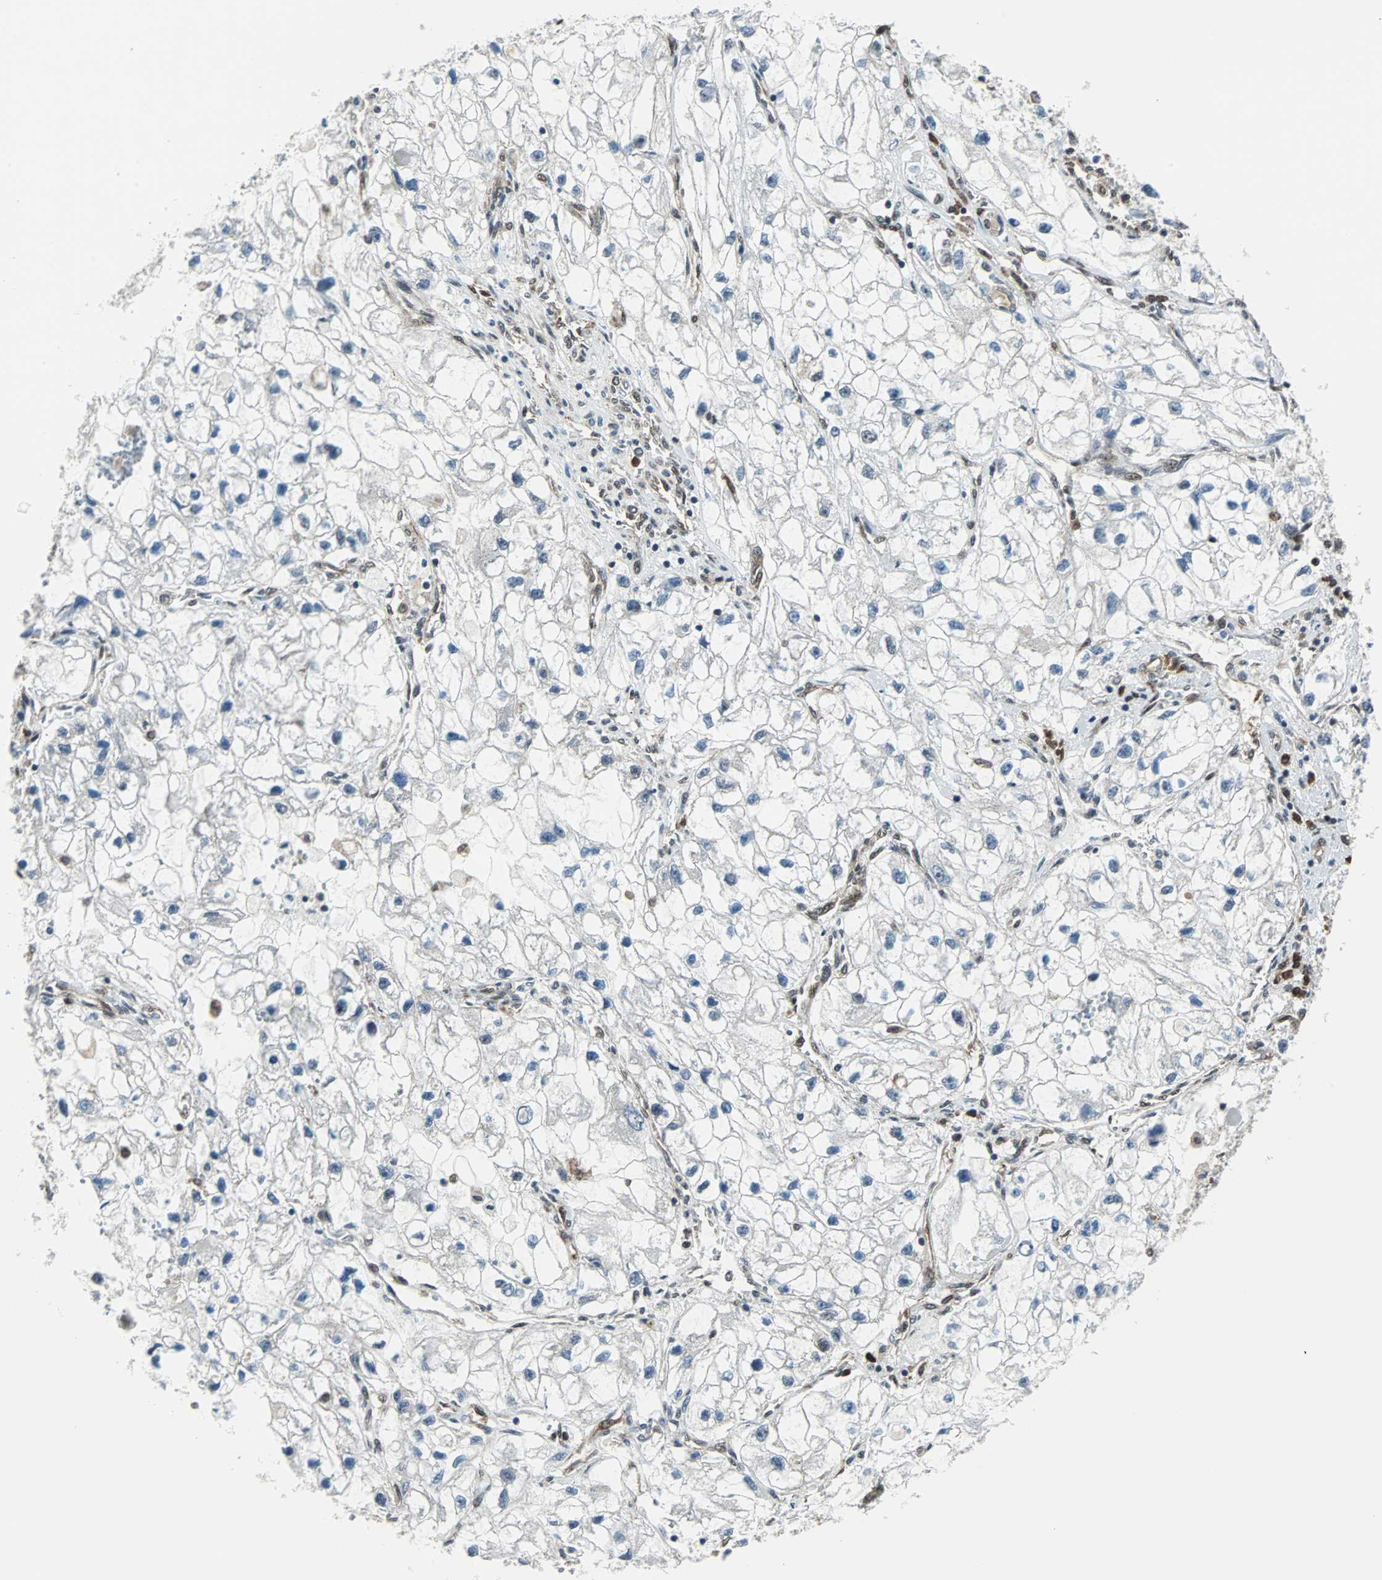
{"staining": {"intensity": "negative", "quantity": "none", "location": "none"}, "tissue": "renal cancer", "cell_type": "Tumor cells", "image_type": "cancer", "snomed": [{"axis": "morphology", "description": "Adenocarcinoma, NOS"}, {"axis": "topography", "description": "Kidney"}], "caption": "Micrograph shows no protein staining in tumor cells of renal cancer tissue.", "gene": "VCP", "patient": {"sex": "female", "age": 70}}